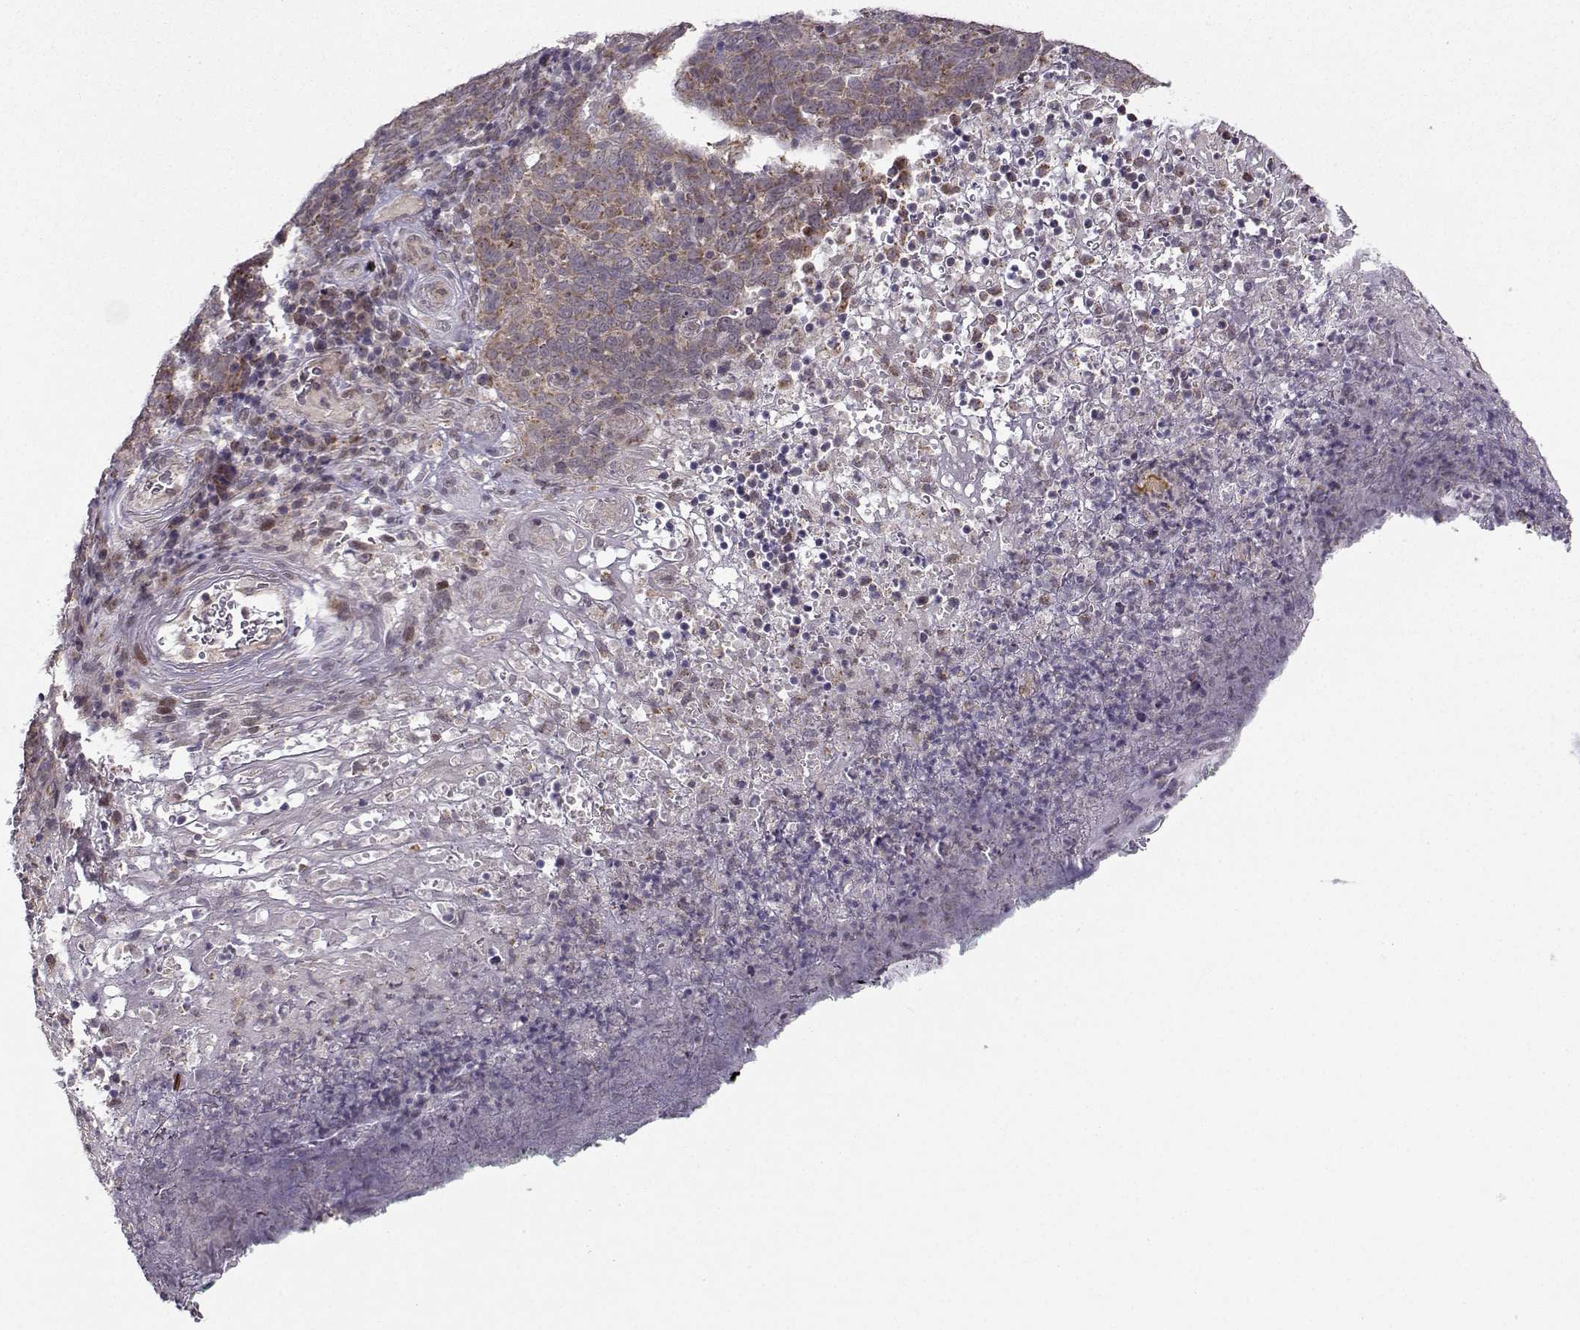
{"staining": {"intensity": "moderate", "quantity": "25%-75%", "location": "cytoplasmic/membranous"}, "tissue": "skin cancer", "cell_type": "Tumor cells", "image_type": "cancer", "snomed": [{"axis": "morphology", "description": "Squamous cell carcinoma, NOS"}, {"axis": "topography", "description": "Skin"}, {"axis": "topography", "description": "Anal"}], "caption": "High-power microscopy captured an IHC histopathology image of skin cancer, revealing moderate cytoplasmic/membranous expression in approximately 25%-75% of tumor cells. (DAB (3,3'-diaminobenzidine) IHC with brightfield microscopy, high magnification).", "gene": "NECAB3", "patient": {"sex": "female", "age": 51}}